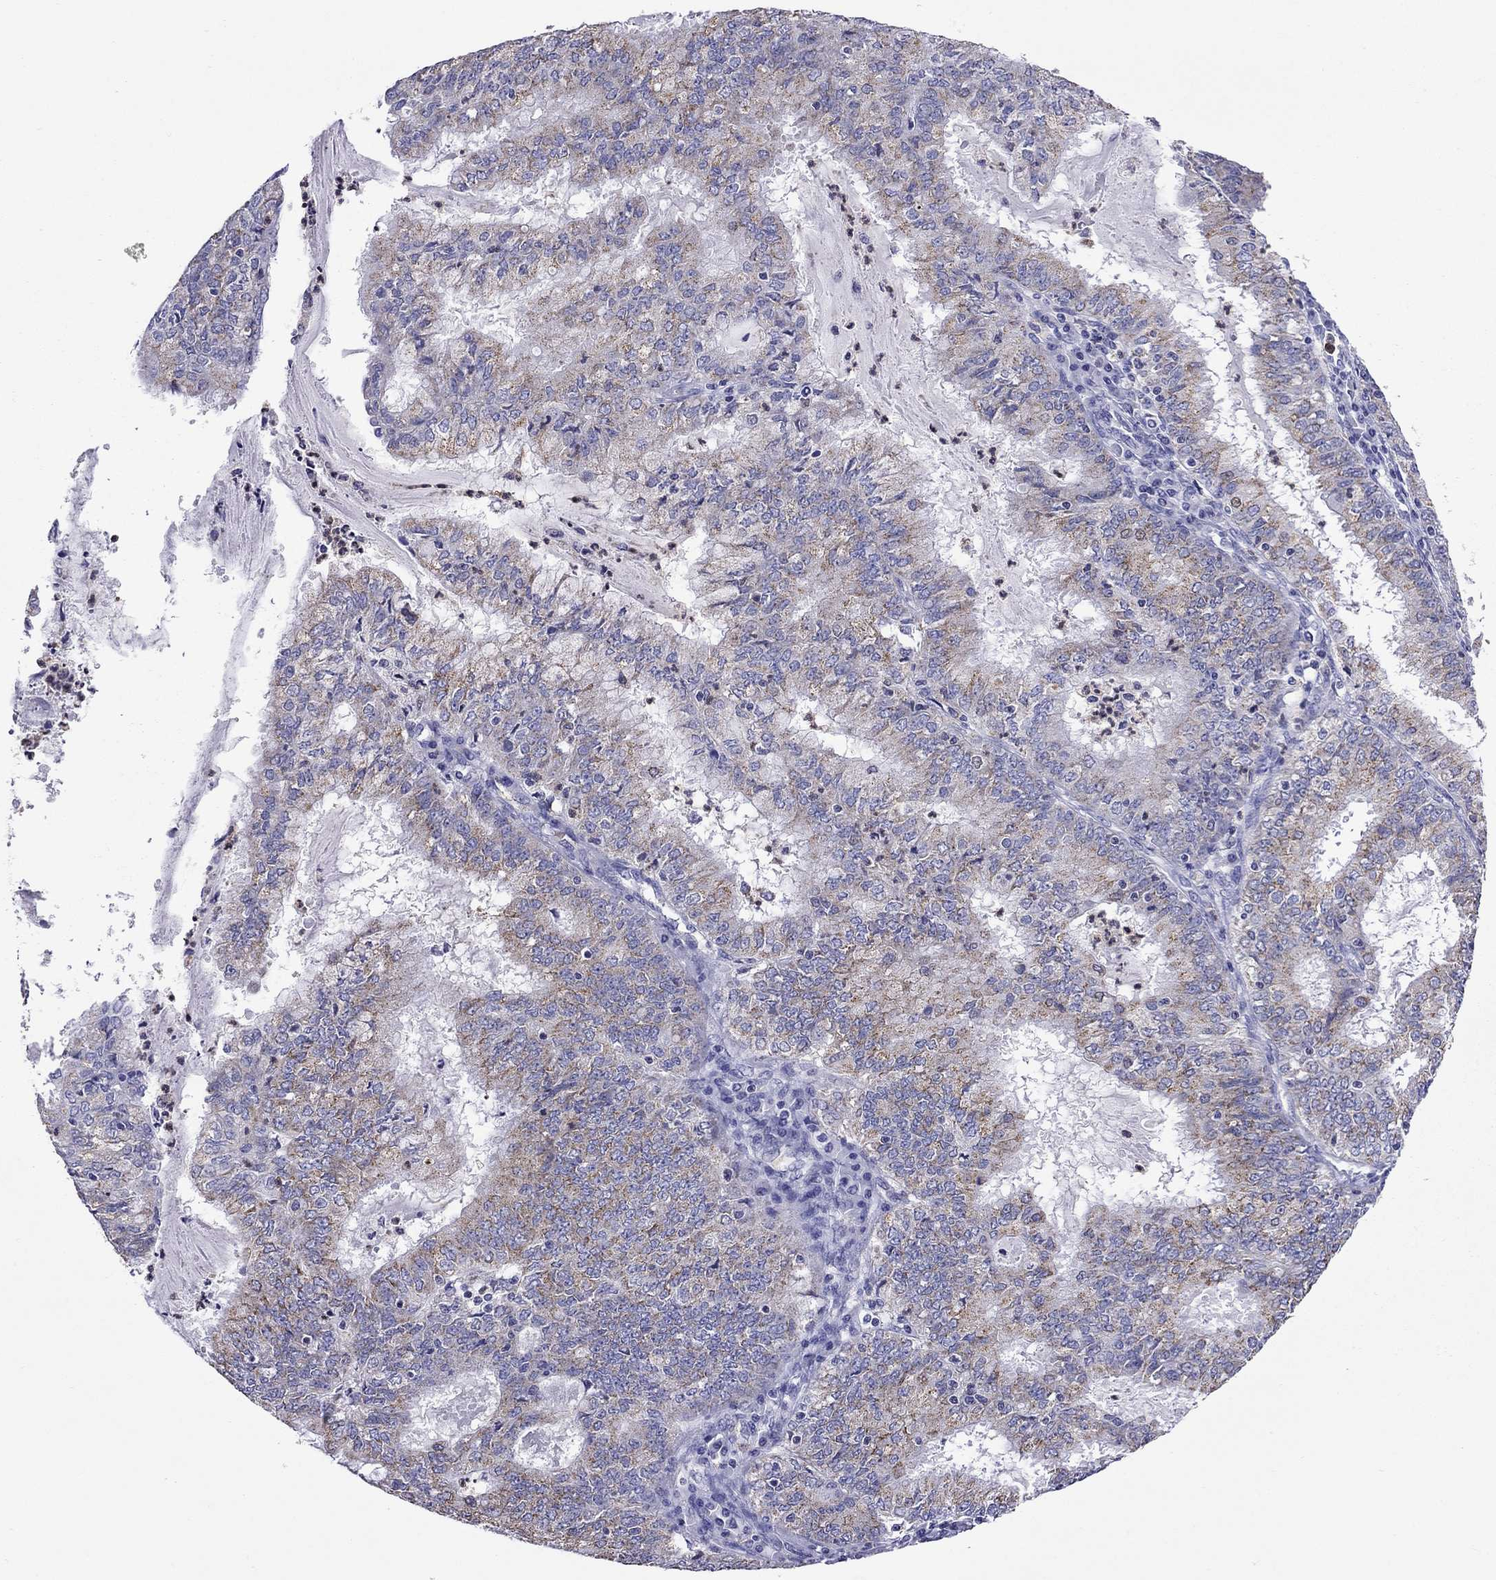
{"staining": {"intensity": "weak", "quantity": "25%-75%", "location": "cytoplasmic/membranous"}, "tissue": "endometrial cancer", "cell_type": "Tumor cells", "image_type": "cancer", "snomed": [{"axis": "morphology", "description": "Adenocarcinoma, NOS"}, {"axis": "topography", "description": "Endometrium"}], "caption": "Immunohistochemical staining of endometrial cancer (adenocarcinoma) exhibits weak cytoplasmic/membranous protein staining in approximately 25%-75% of tumor cells. (DAB = brown stain, brightfield microscopy at high magnification).", "gene": "SCG2", "patient": {"sex": "female", "age": 57}}